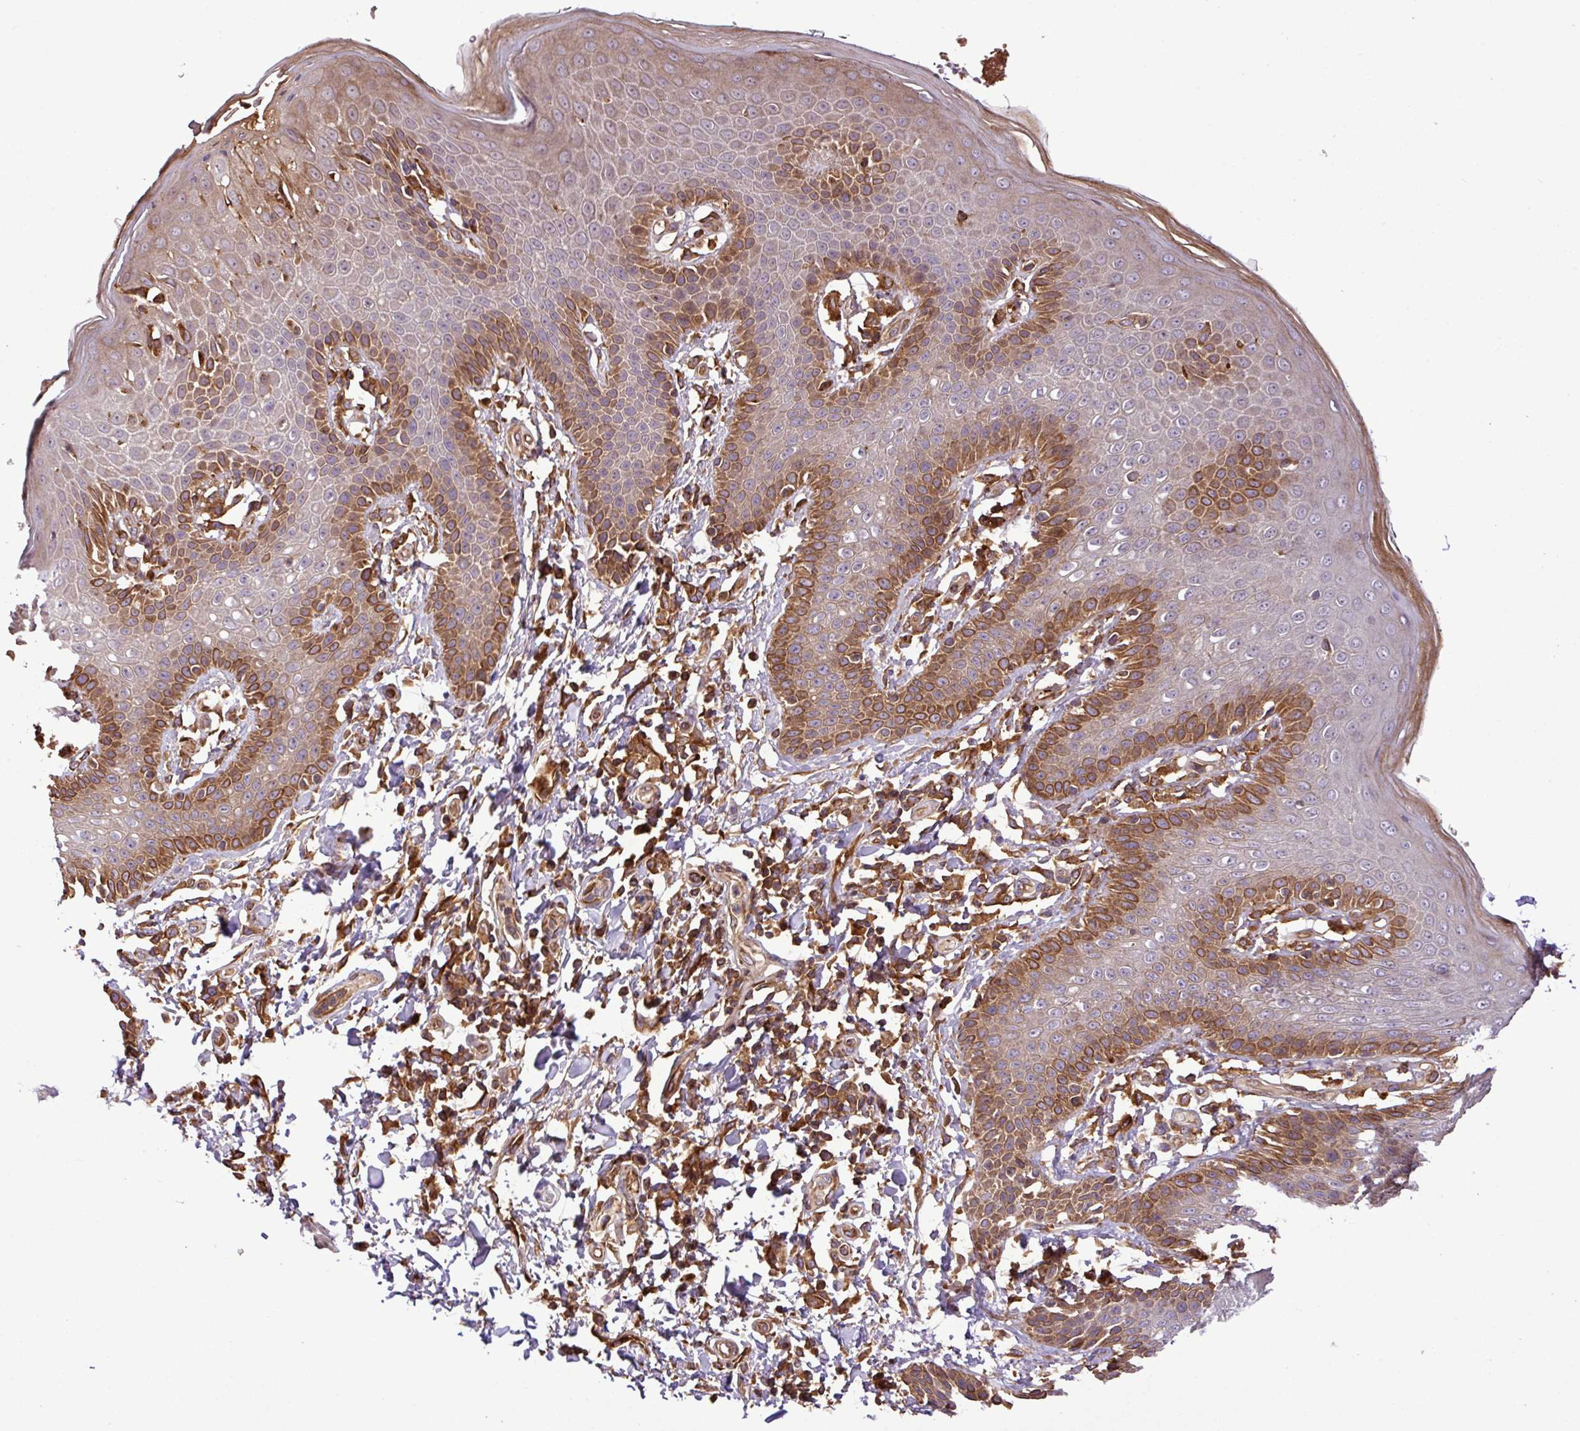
{"staining": {"intensity": "moderate", "quantity": "25%-75%", "location": "cytoplasmic/membranous"}, "tissue": "skin", "cell_type": "Epidermal cells", "image_type": "normal", "snomed": [{"axis": "morphology", "description": "Normal tissue, NOS"}, {"axis": "topography", "description": "Peripheral nerve tissue"}], "caption": "This image shows benign skin stained with immunohistochemistry to label a protein in brown. The cytoplasmic/membranous of epidermal cells show moderate positivity for the protein. Nuclei are counter-stained blue.", "gene": "ZNF266", "patient": {"sex": "male", "age": 51}}